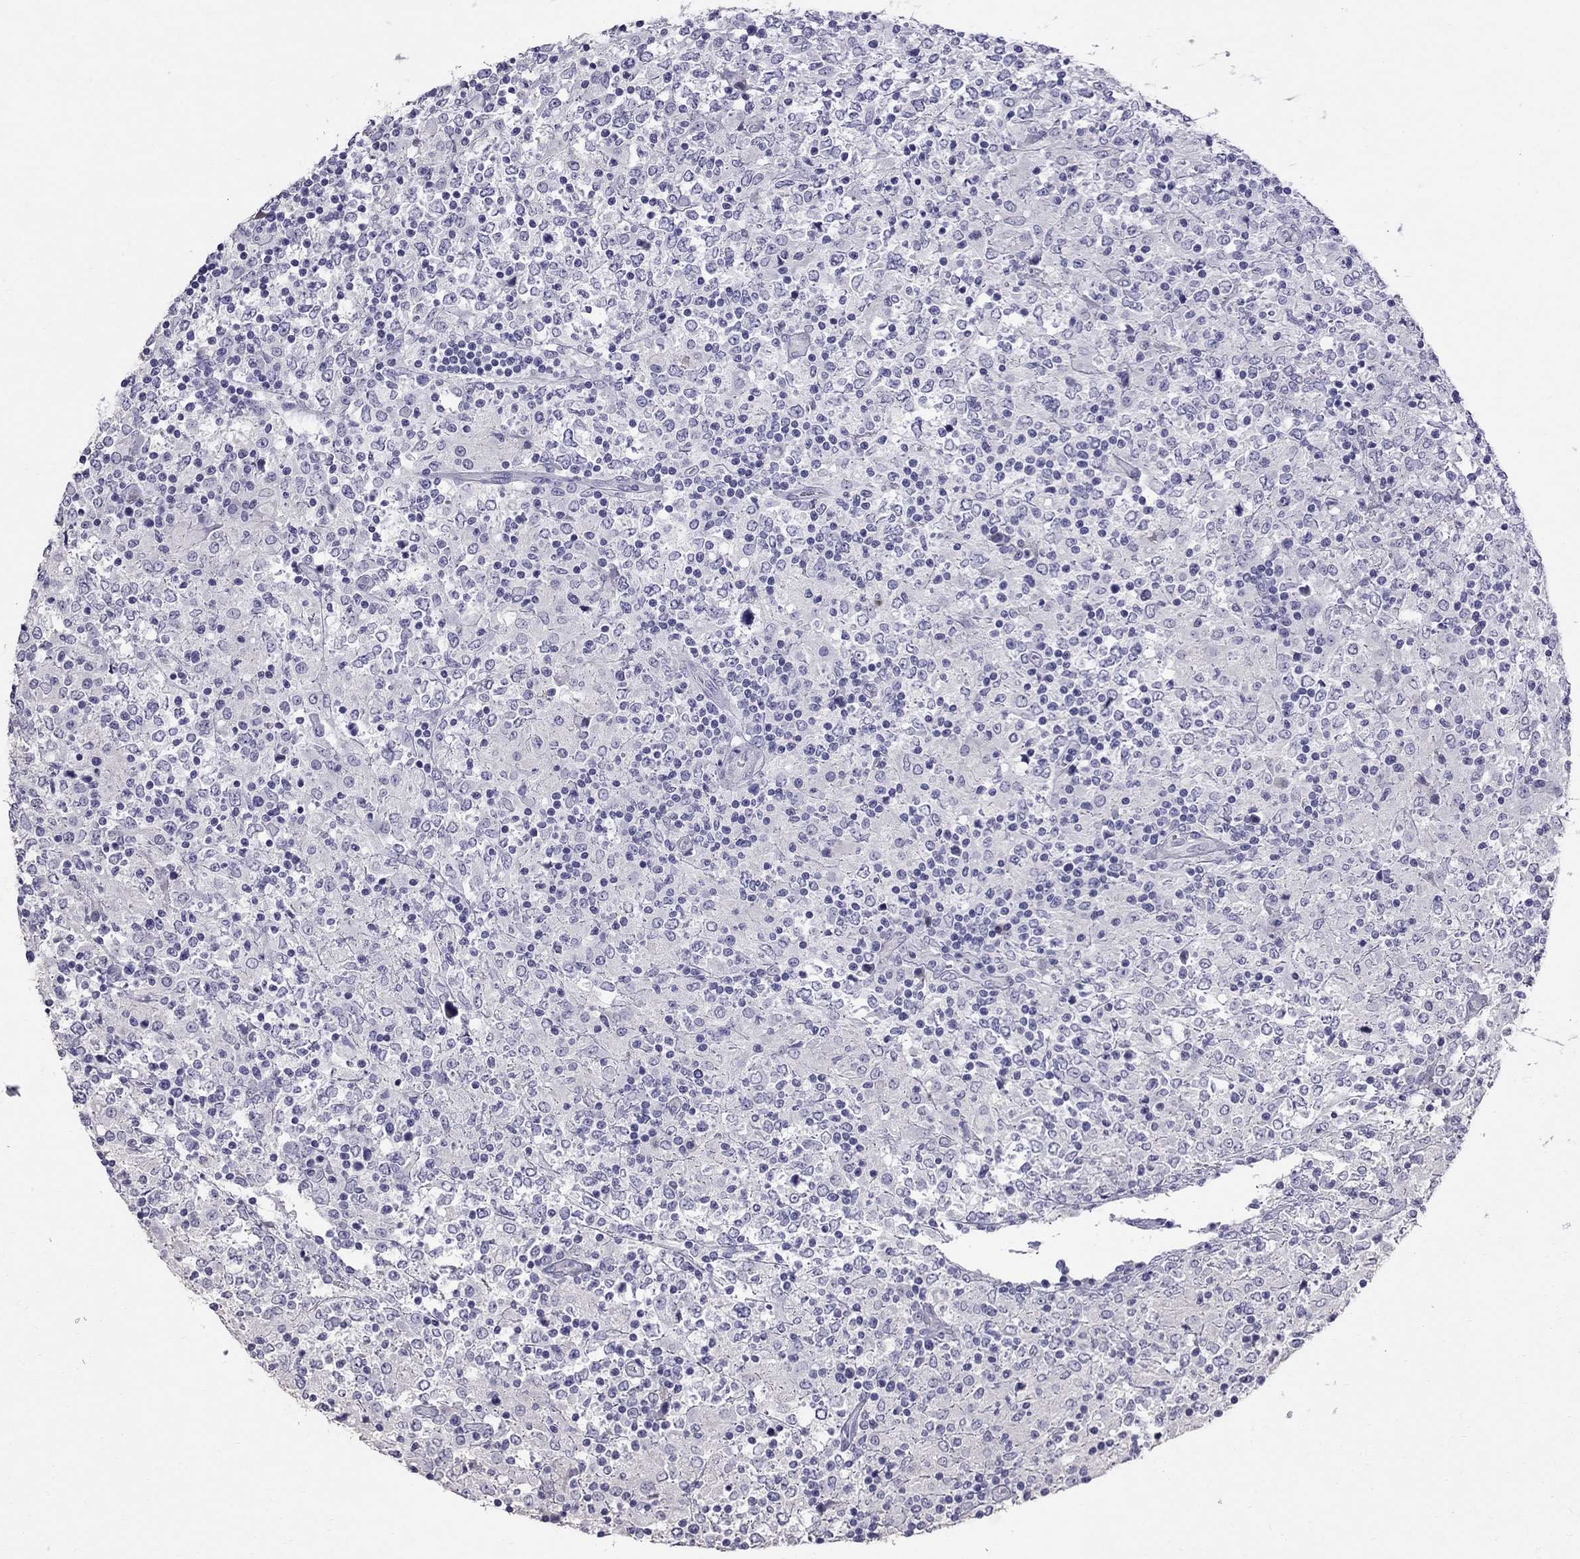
{"staining": {"intensity": "negative", "quantity": "none", "location": "none"}, "tissue": "lymphoma", "cell_type": "Tumor cells", "image_type": "cancer", "snomed": [{"axis": "morphology", "description": "Malignant lymphoma, non-Hodgkin's type, High grade"}, {"axis": "topography", "description": "Lymph node"}], "caption": "A micrograph of high-grade malignant lymphoma, non-Hodgkin's type stained for a protein shows no brown staining in tumor cells.", "gene": "CFAP91", "patient": {"sex": "female", "age": 84}}